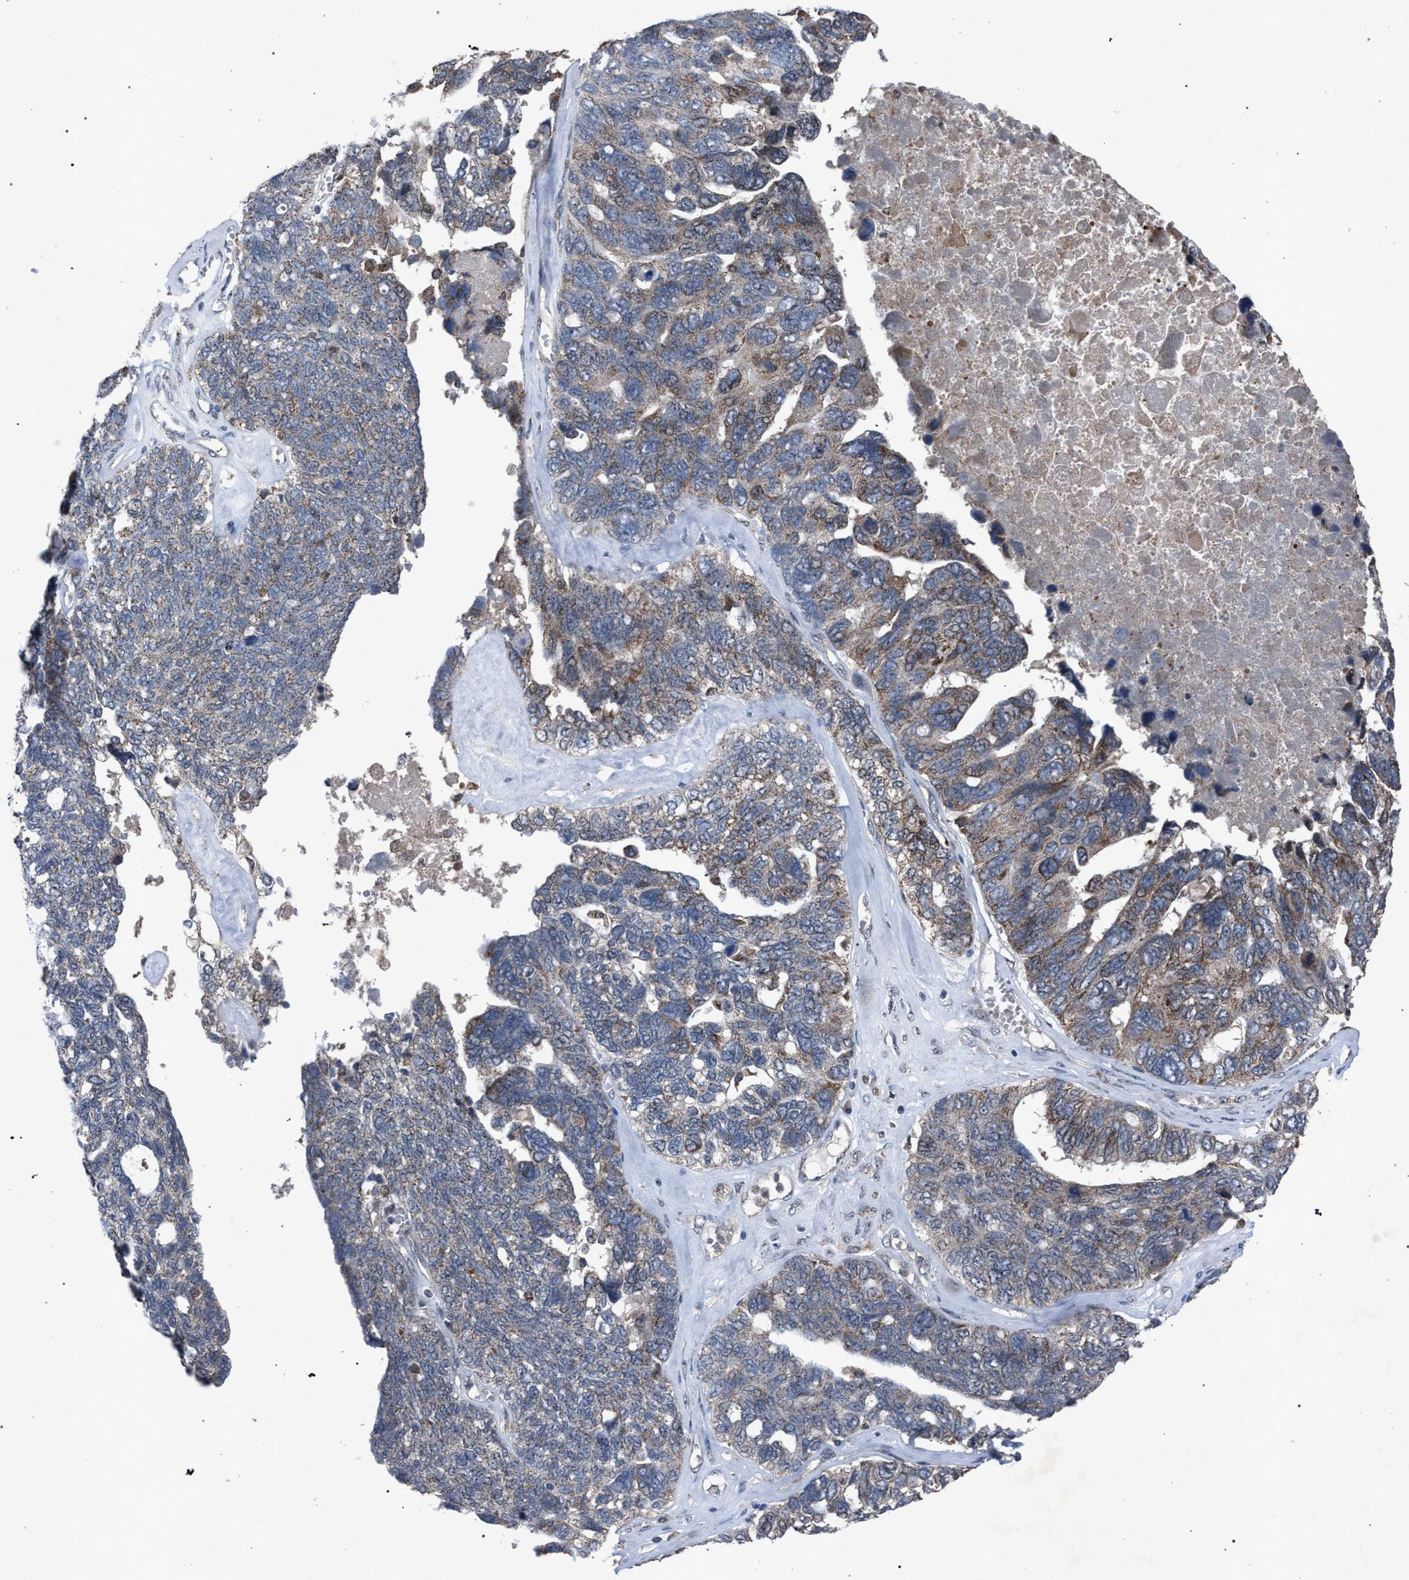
{"staining": {"intensity": "weak", "quantity": "25%-75%", "location": "cytoplasmic/membranous"}, "tissue": "ovarian cancer", "cell_type": "Tumor cells", "image_type": "cancer", "snomed": [{"axis": "morphology", "description": "Cystadenocarcinoma, serous, NOS"}, {"axis": "topography", "description": "Ovary"}], "caption": "Tumor cells demonstrate weak cytoplasmic/membranous staining in approximately 25%-75% of cells in serous cystadenocarcinoma (ovarian).", "gene": "HSD17B4", "patient": {"sex": "female", "age": 79}}